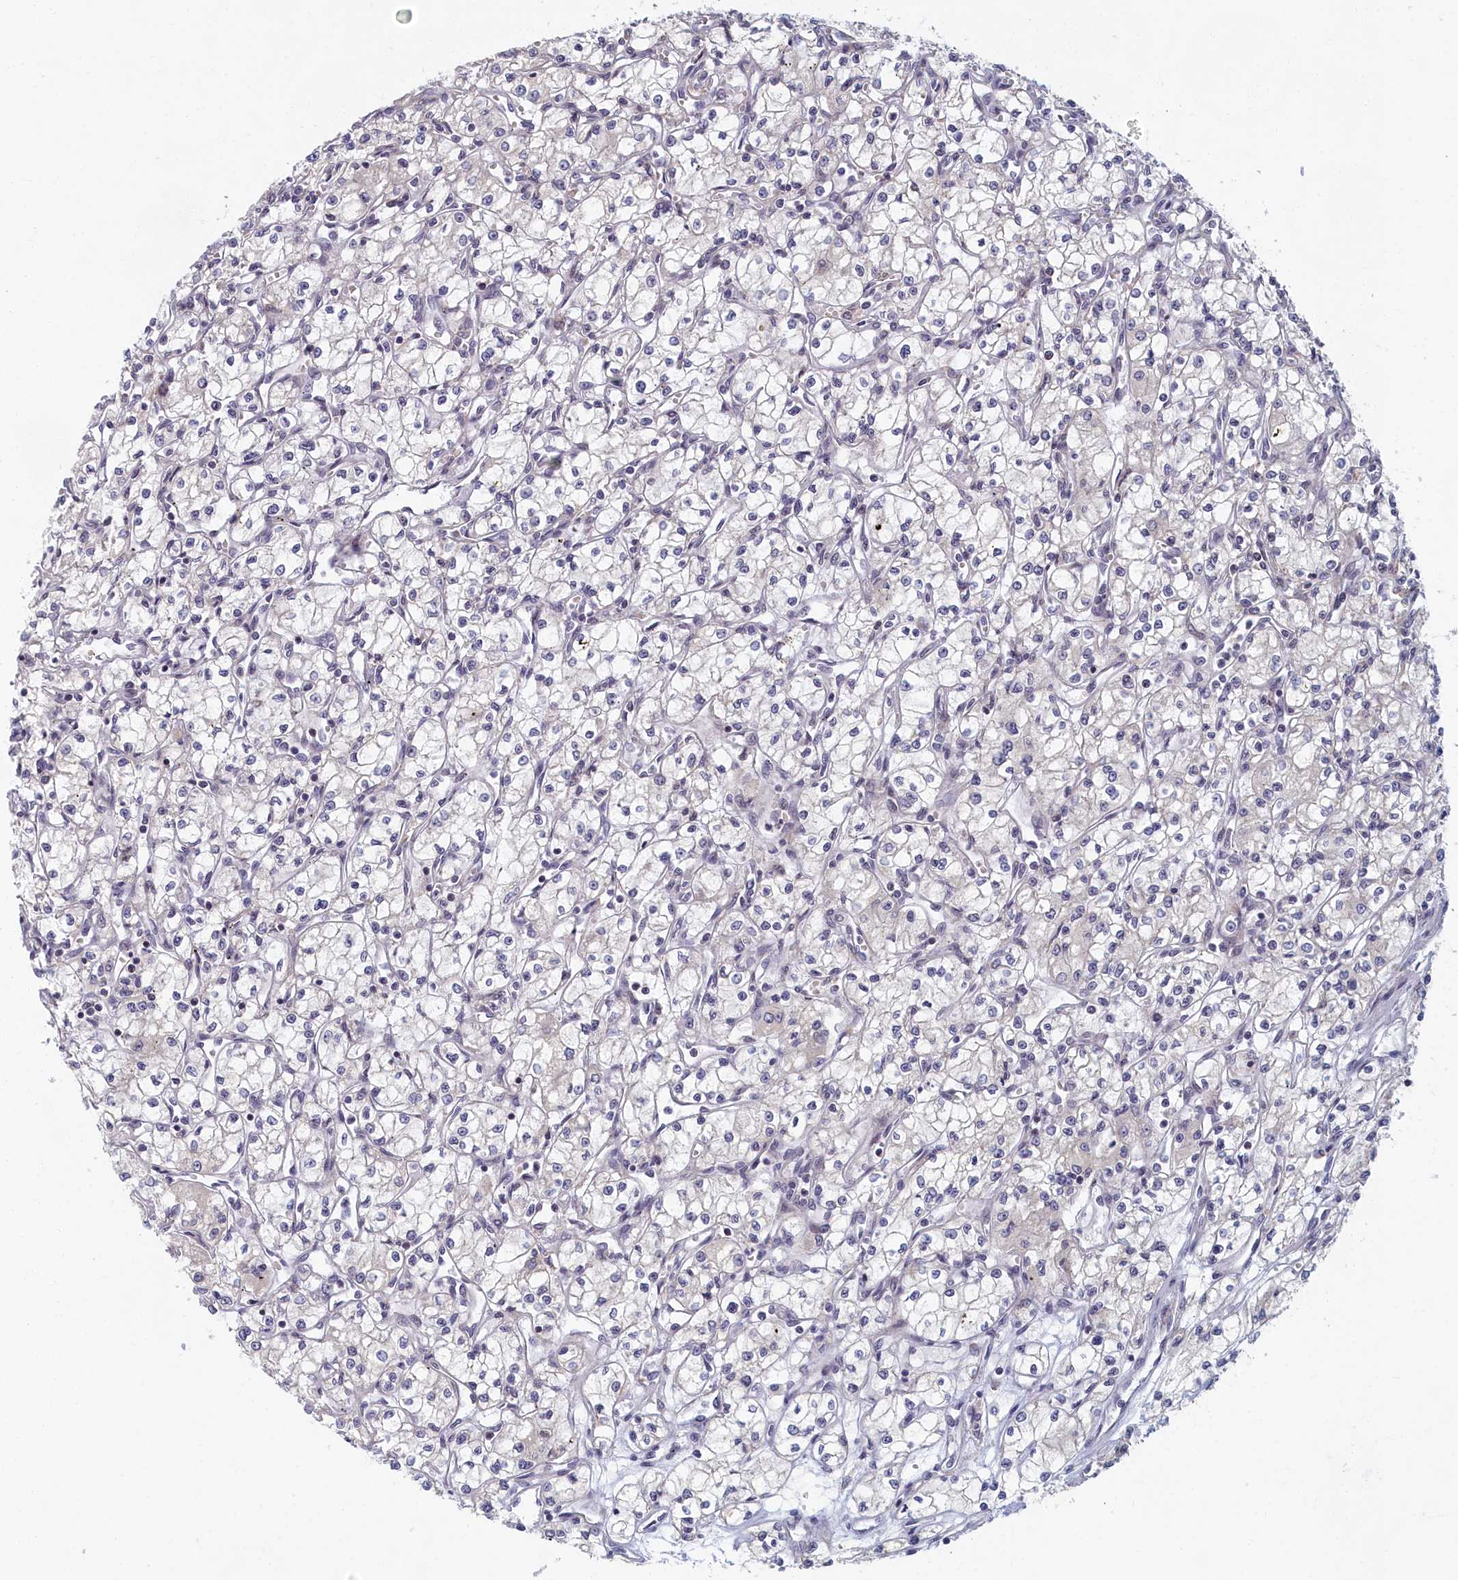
{"staining": {"intensity": "negative", "quantity": "none", "location": "none"}, "tissue": "renal cancer", "cell_type": "Tumor cells", "image_type": "cancer", "snomed": [{"axis": "morphology", "description": "Adenocarcinoma, NOS"}, {"axis": "topography", "description": "Kidney"}], "caption": "Tumor cells are negative for protein expression in human adenocarcinoma (renal).", "gene": "DNAJC17", "patient": {"sex": "male", "age": 59}}